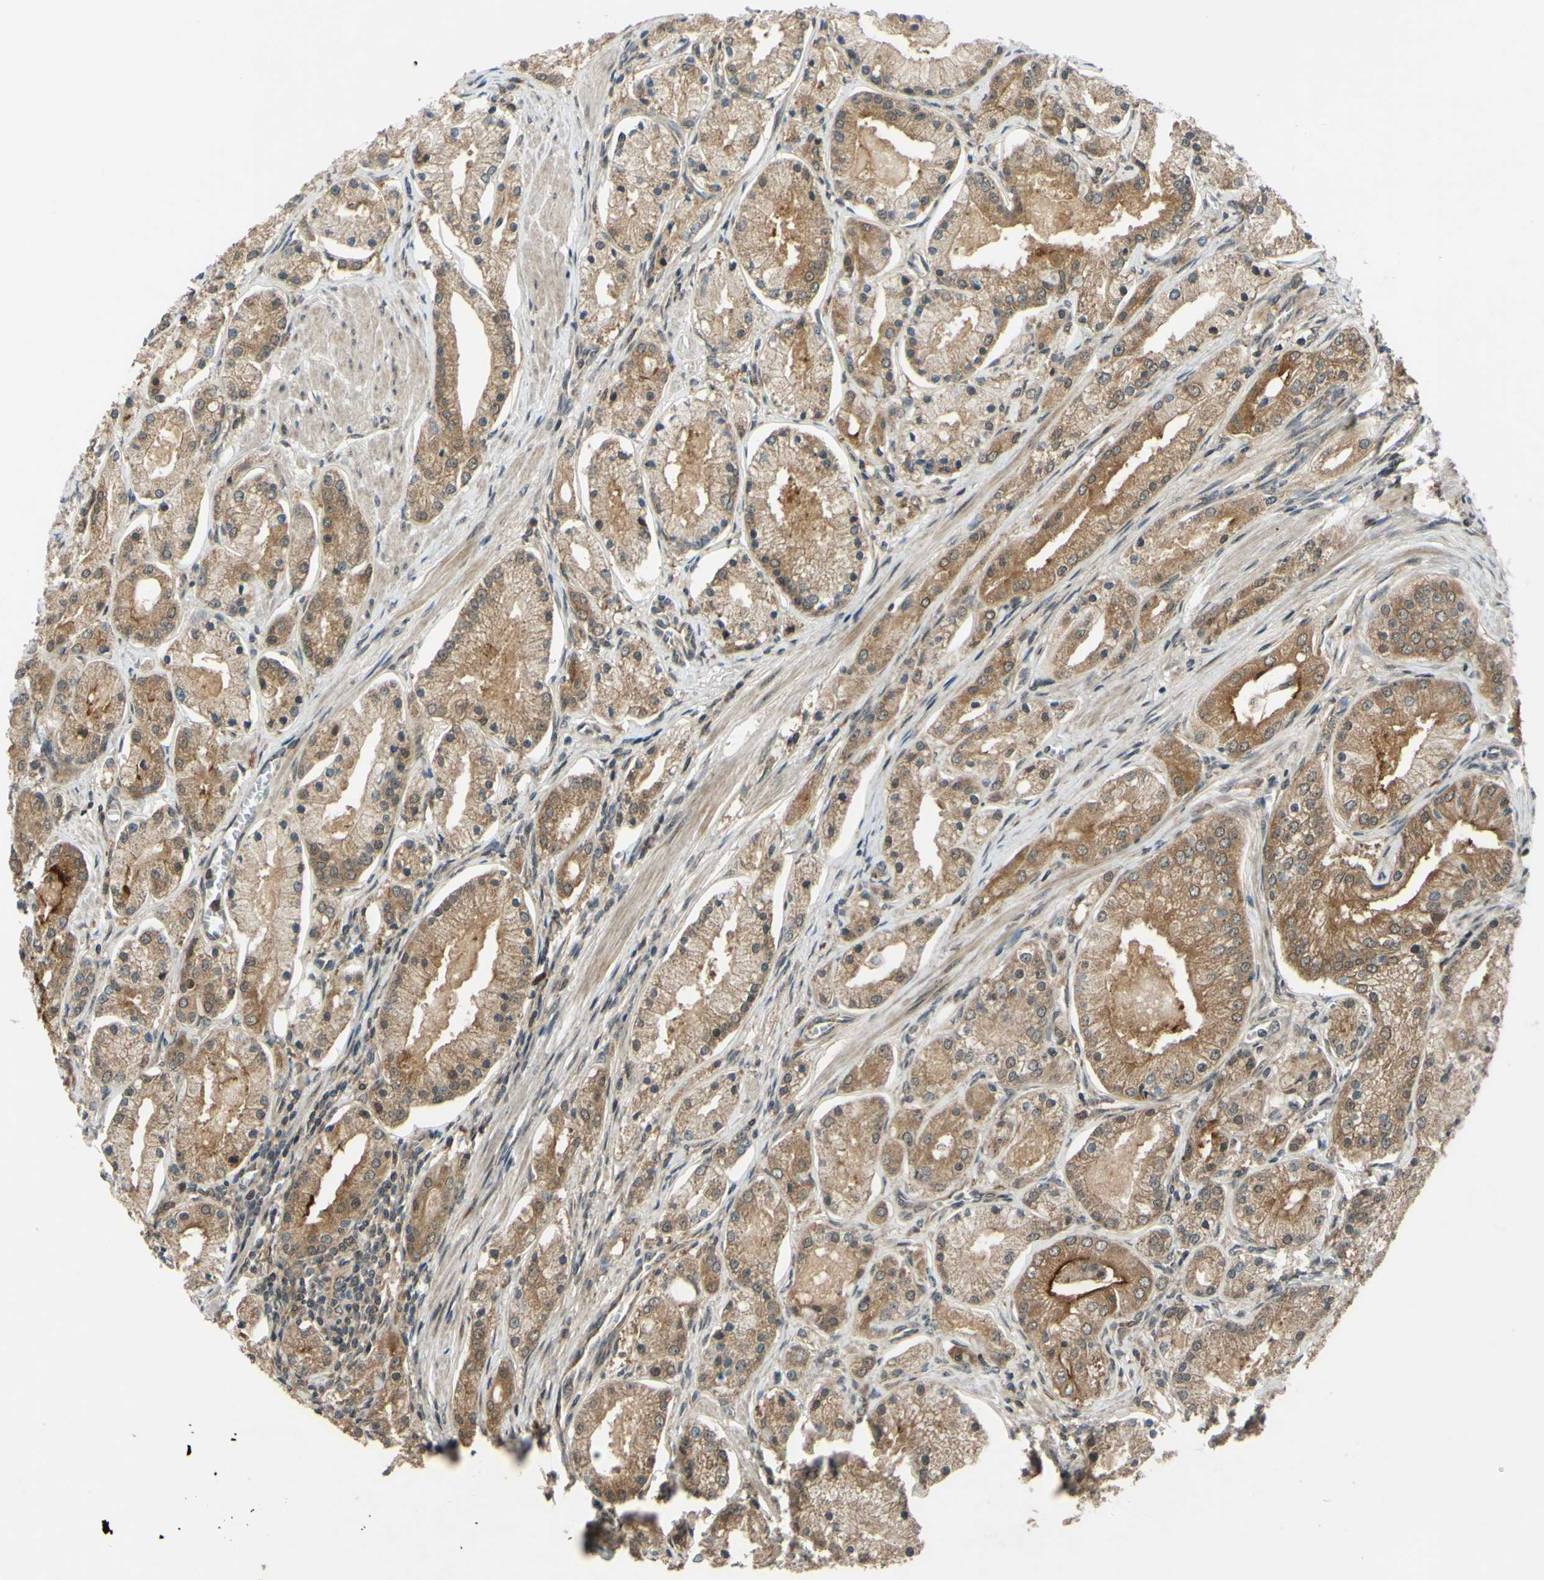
{"staining": {"intensity": "moderate", "quantity": ">75%", "location": "cytoplasmic/membranous"}, "tissue": "prostate cancer", "cell_type": "Tumor cells", "image_type": "cancer", "snomed": [{"axis": "morphology", "description": "Adenocarcinoma, High grade"}, {"axis": "topography", "description": "Prostate"}], "caption": "Immunohistochemical staining of human adenocarcinoma (high-grade) (prostate) exhibits medium levels of moderate cytoplasmic/membranous expression in approximately >75% of tumor cells. The staining is performed using DAB (3,3'-diaminobenzidine) brown chromogen to label protein expression. The nuclei are counter-stained blue using hematoxylin.", "gene": "ABCC8", "patient": {"sex": "male", "age": 66}}